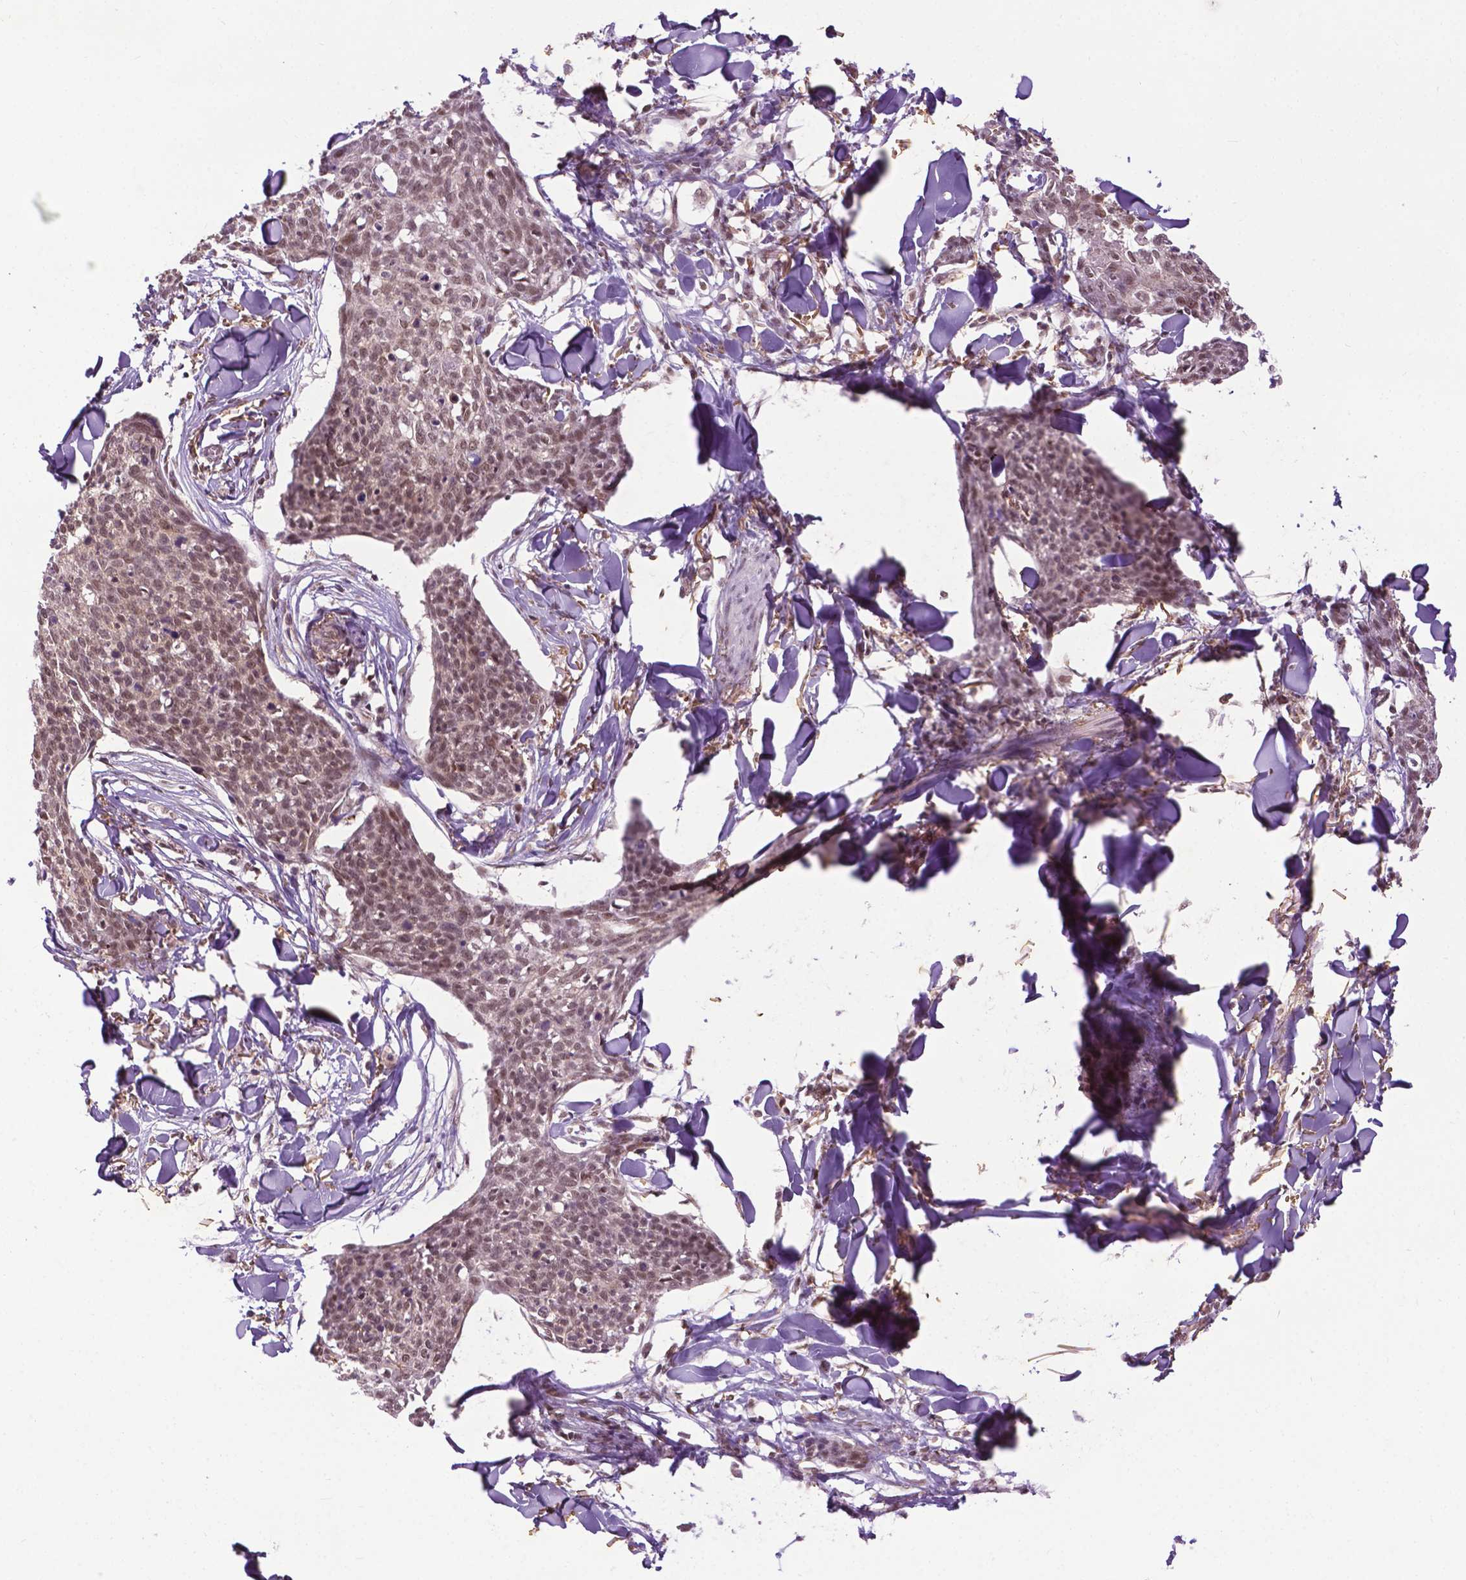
{"staining": {"intensity": "weak", "quantity": ">75%", "location": "nuclear"}, "tissue": "skin cancer", "cell_type": "Tumor cells", "image_type": "cancer", "snomed": [{"axis": "morphology", "description": "Squamous cell carcinoma, NOS"}, {"axis": "topography", "description": "Skin"}, {"axis": "topography", "description": "Vulva"}], "caption": "Human skin cancer stained with a protein marker demonstrates weak staining in tumor cells.", "gene": "UBQLN4", "patient": {"sex": "female", "age": 75}}